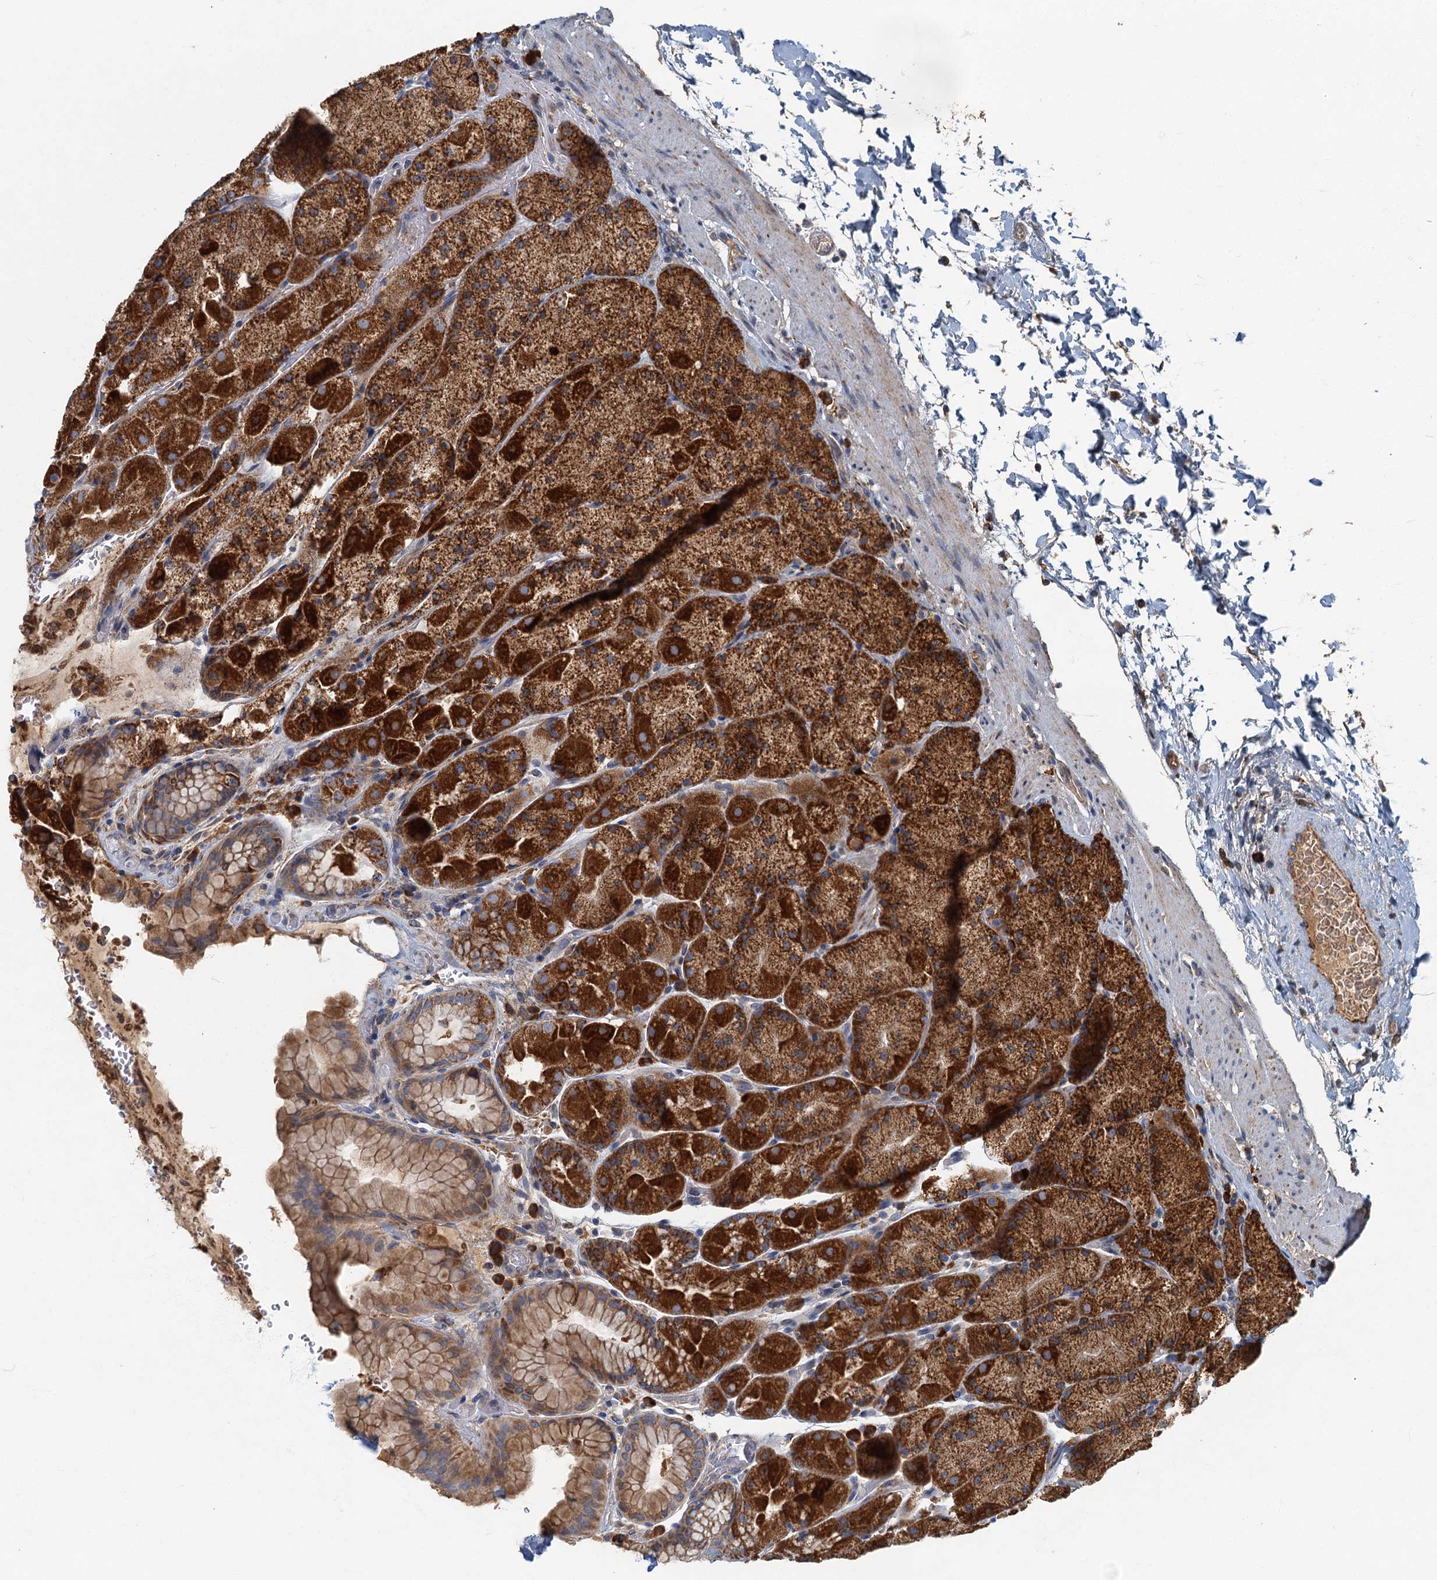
{"staining": {"intensity": "strong", "quantity": ">75%", "location": "cytoplasmic/membranous"}, "tissue": "stomach", "cell_type": "Glandular cells", "image_type": "normal", "snomed": [{"axis": "morphology", "description": "Normal tissue, NOS"}, {"axis": "topography", "description": "Stomach, upper"}, {"axis": "topography", "description": "Stomach, lower"}], "caption": "About >75% of glandular cells in unremarkable stomach show strong cytoplasmic/membranous protein expression as visualized by brown immunohistochemical staining.", "gene": "SPDYC", "patient": {"sex": "male", "age": 67}}